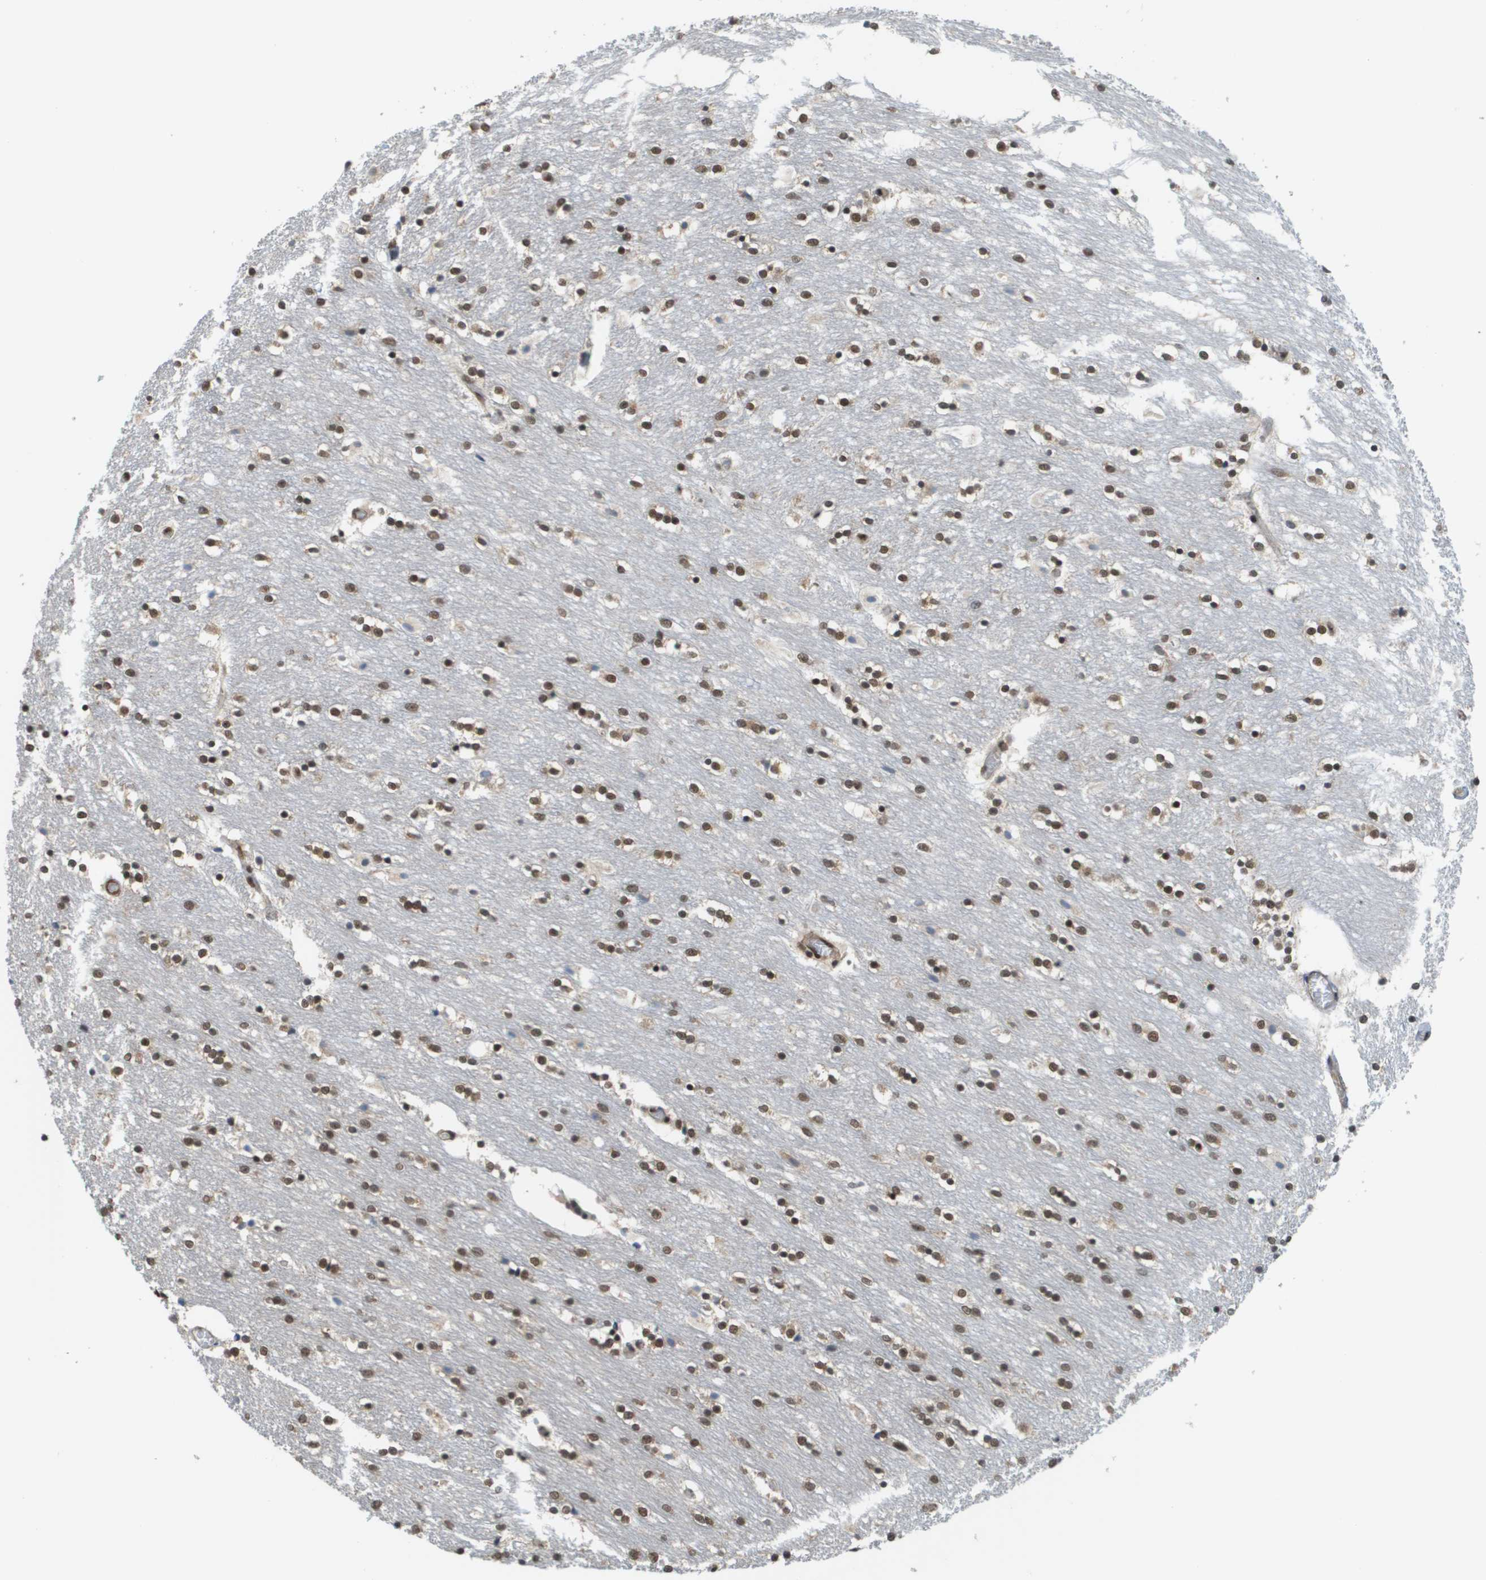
{"staining": {"intensity": "moderate", "quantity": "25%-75%", "location": "nuclear"}, "tissue": "caudate", "cell_type": "Glial cells", "image_type": "normal", "snomed": [{"axis": "morphology", "description": "Normal tissue, NOS"}, {"axis": "topography", "description": "Lateral ventricle wall"}], "caption": "Moderate nuclear expression for a protein is seen in about 25%-75% of glial cells of benign caudate using IHC.", "gene": "PRCC", "patient": {"sex": "female", "age": 54}}